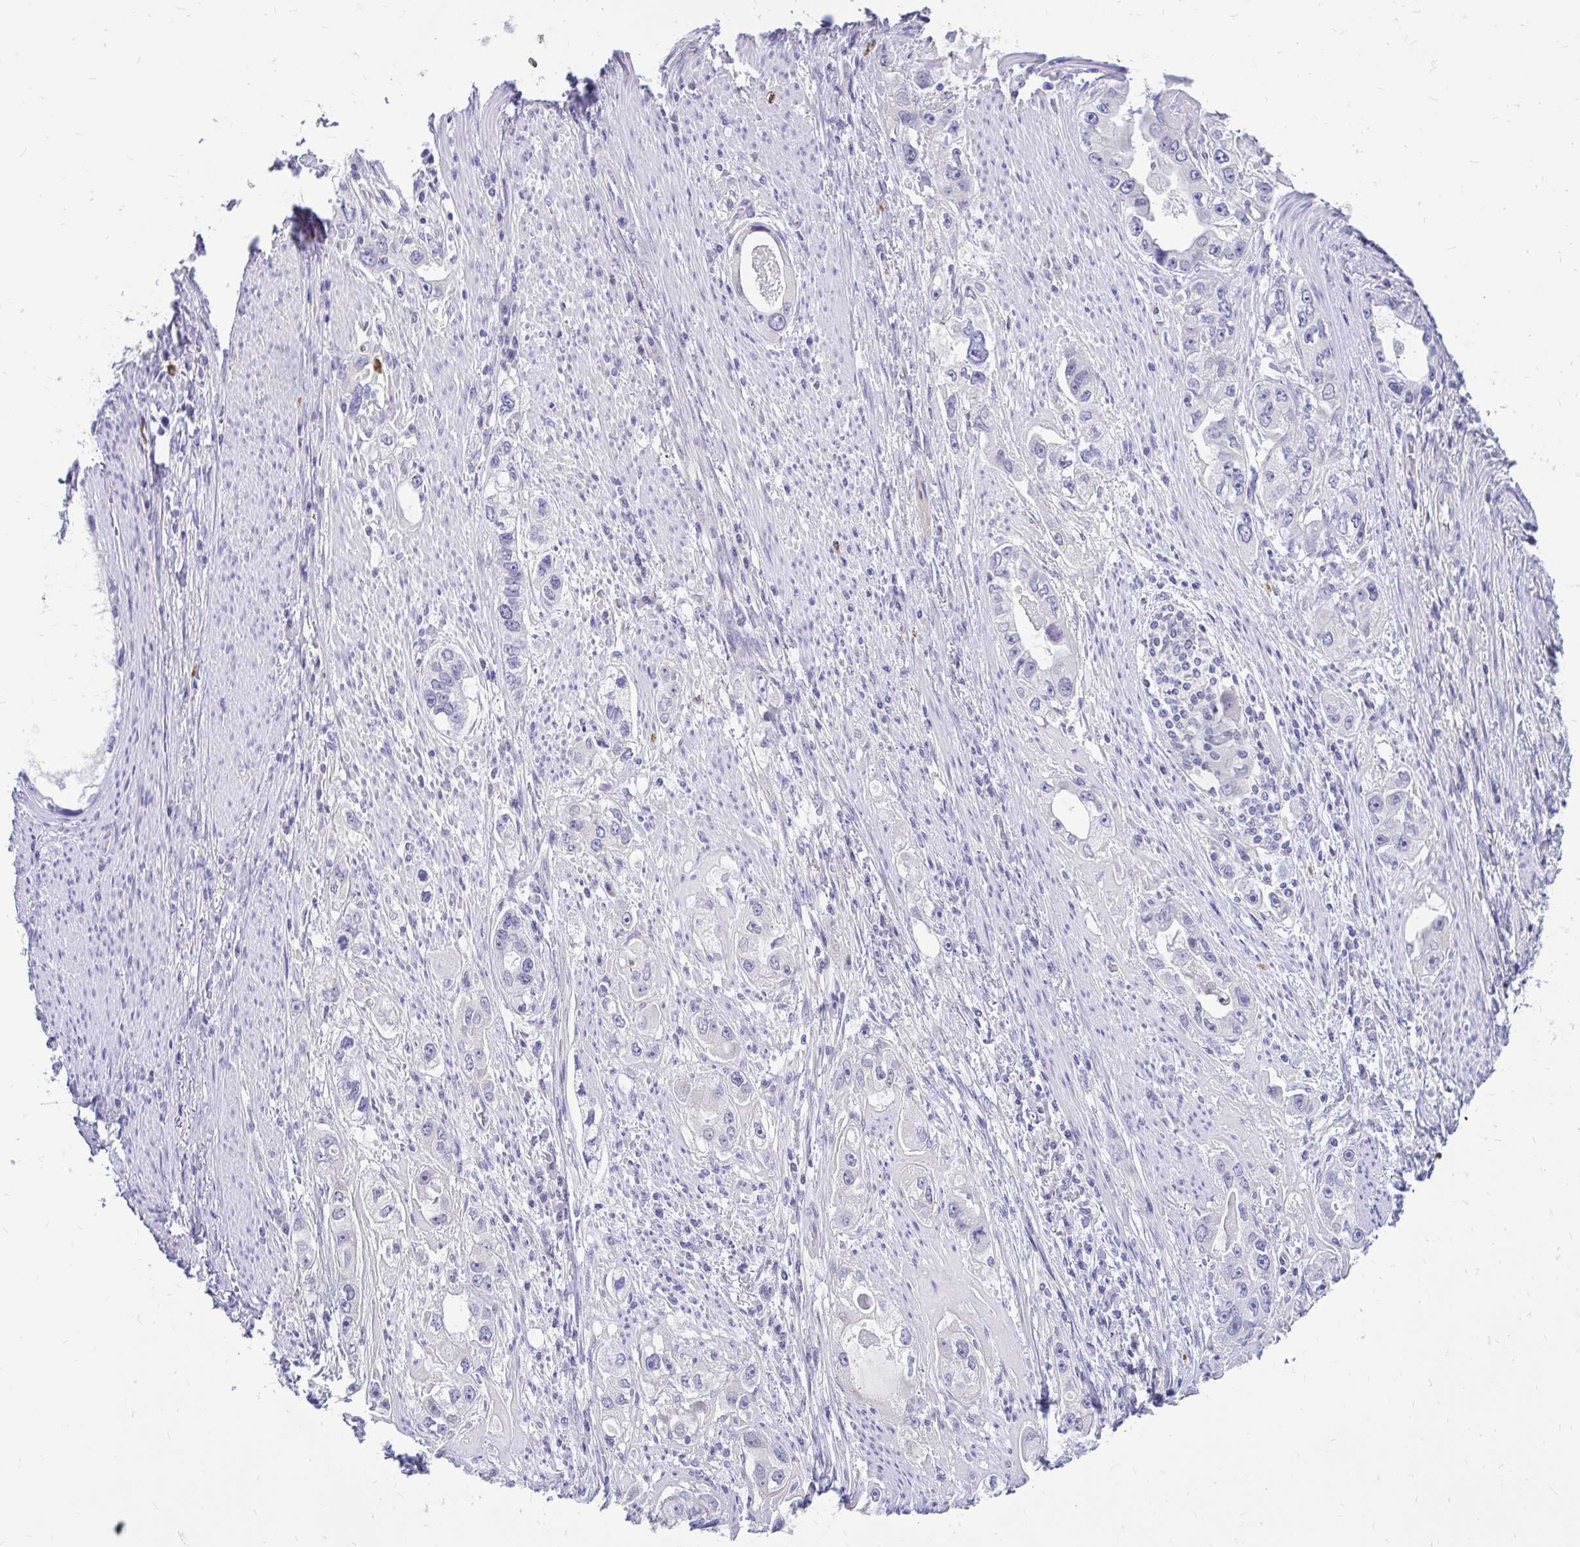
{"staining": {"intensity": "negative", "quantity": "none", "location": "none"}, "tissue": "stomach cancer", "cell_type": "Tumor cells", "image_type": "cancer", "snomed": [{"axis": "morphology", "description": "Adenocarcinoma, NOS"}, {"axis": "topography", "description": "Stomach, lower"}], "caption": "Immunohistochemical staining of stomach cancer (adenocarcinoma) shows no significant staining in tumor cells.", "gene": "MAP1LC3A", "patient": {"sex": "female", "age": 93}}